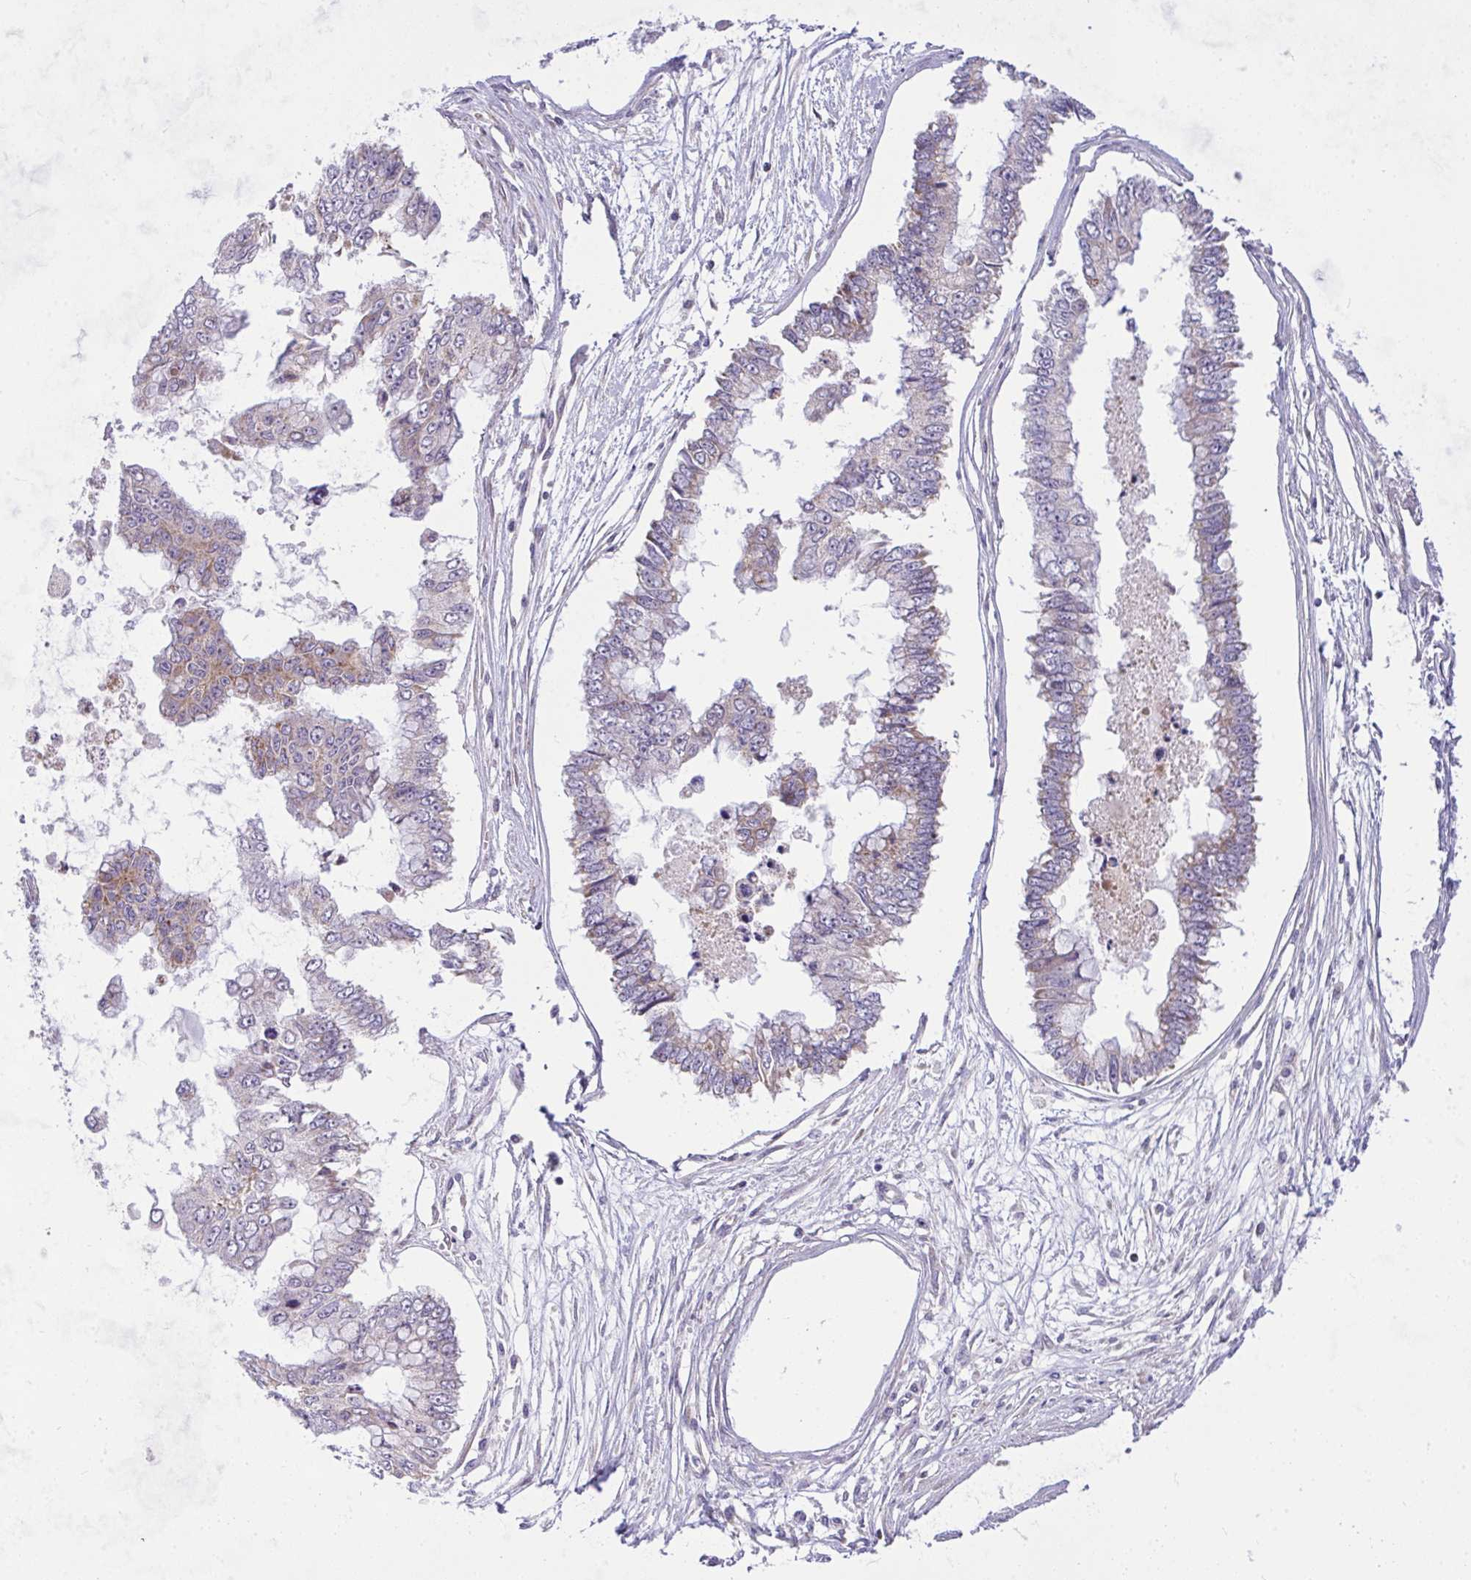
{"staining": {"intensity": "weak", "quantity": "25%-75%", "location": "cytoplasmic/membranous"}, "tissue": "ovarian cancer", "cell_type": "Tumor cells", "image_type": "cancer", "snomed": [{"axis": "morphology", "description": "Cystadenocarcinoma, mucinous, NOS"}, {"axis": "topography", "description": "Ovary"}], "caption": "This is a micrograph of immunohistochemistry staining of mucinous cystadenocarcinoma (ovarian), which shows weak staining in the cytoplasmic/membranous of tumor cells.", "gene": "CEP63", "patient": {"sex": "female", "age": 72}}